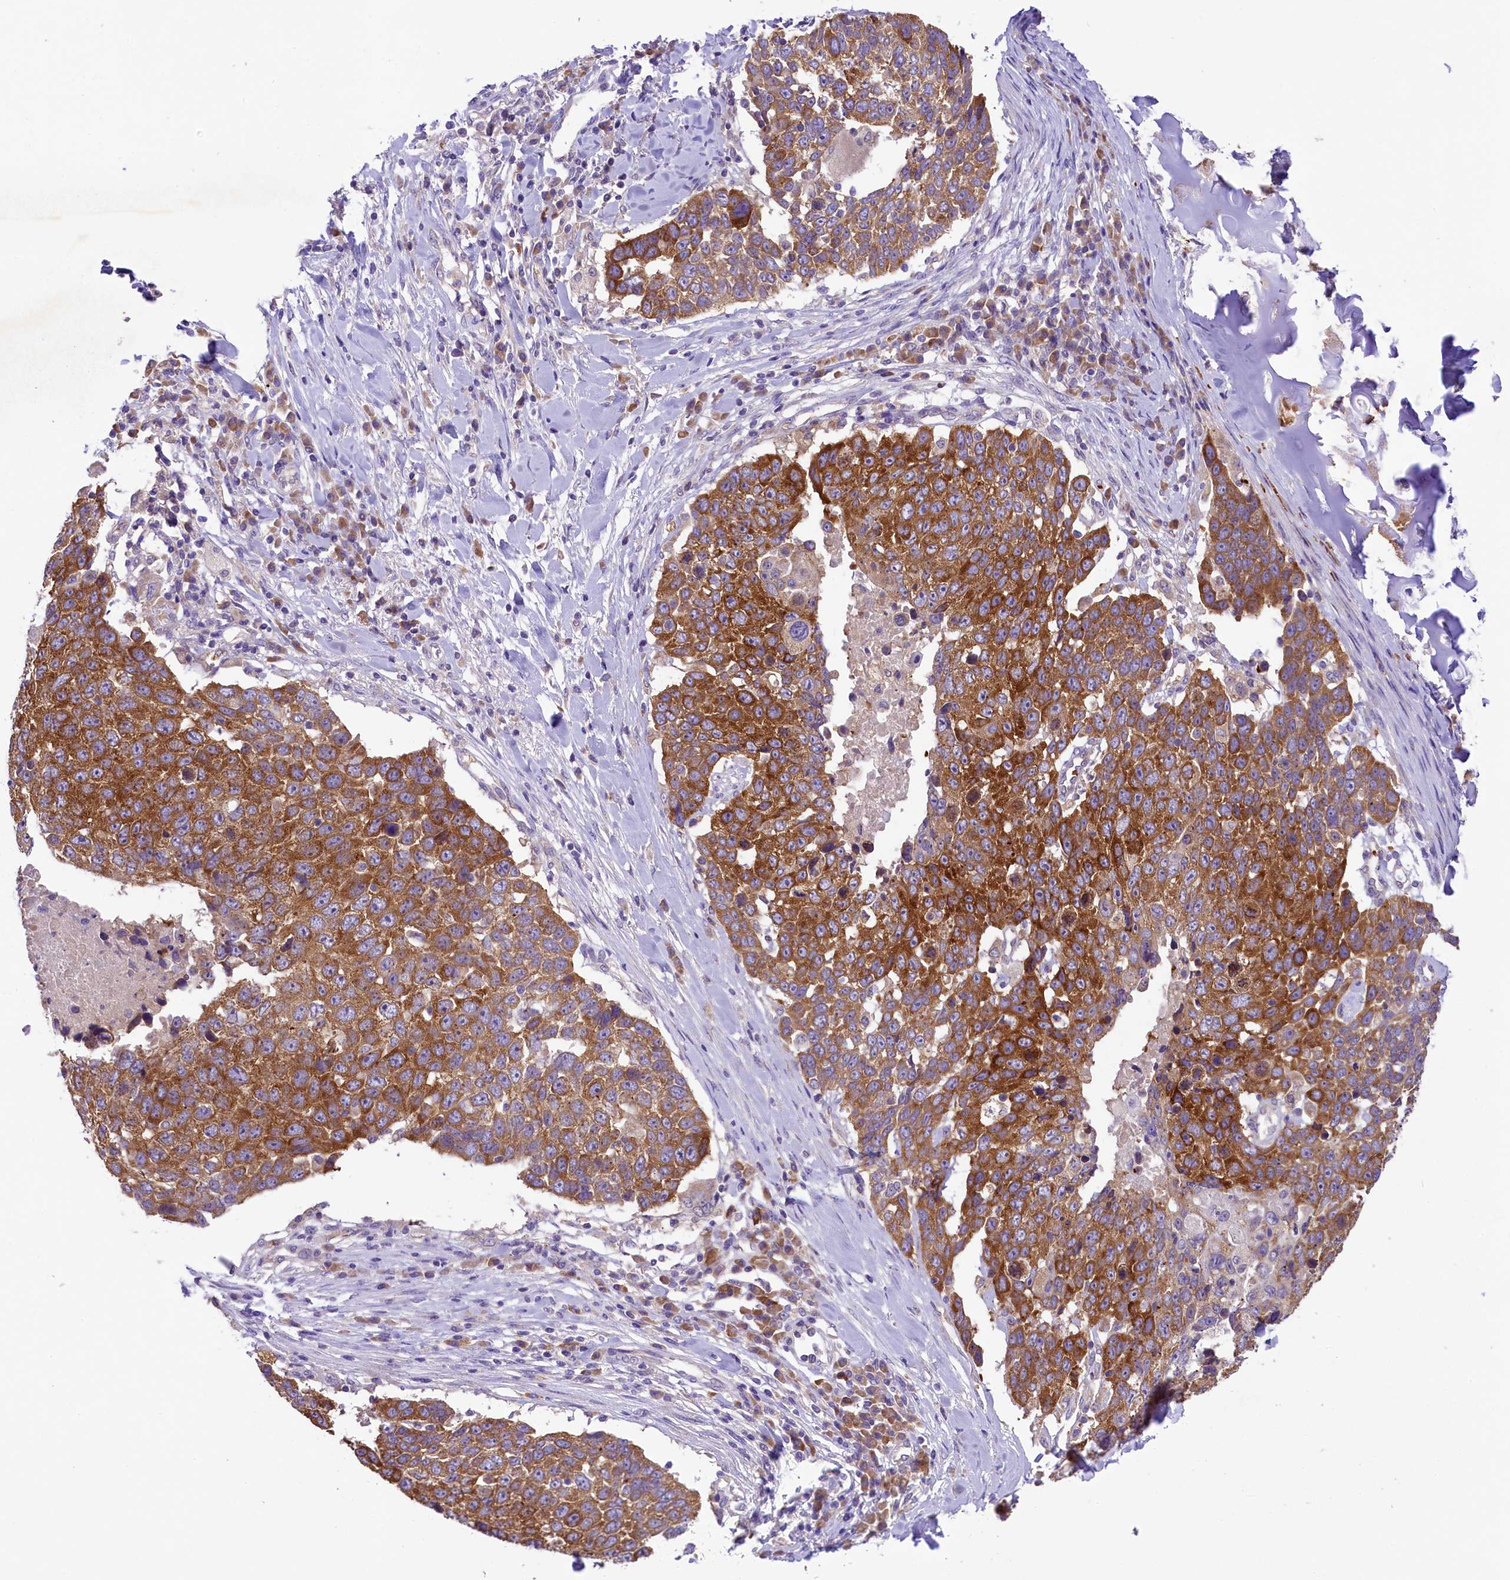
{"staining": {"intensity": "strong", "quantity": "25%-75%", "location": "cytoplasmic/membranous"}, "tissue": "lung cancer", "cell_type": "Tumor cells", "image_type": "cancer", "snomed": [{"axis": "morphology", "description": "Squamous cell carcinoma, NOS"}, {"axis": "topography", "description": "Lung"}], "caption": "There is high levels of strong cytoplasmic/membranous positivity in tumor cells of lung cancer, as demonstrated by immunohistochemical staining (brown color).", "gene": "LARP4", "patient": {"sex": "male", "age": 66}}